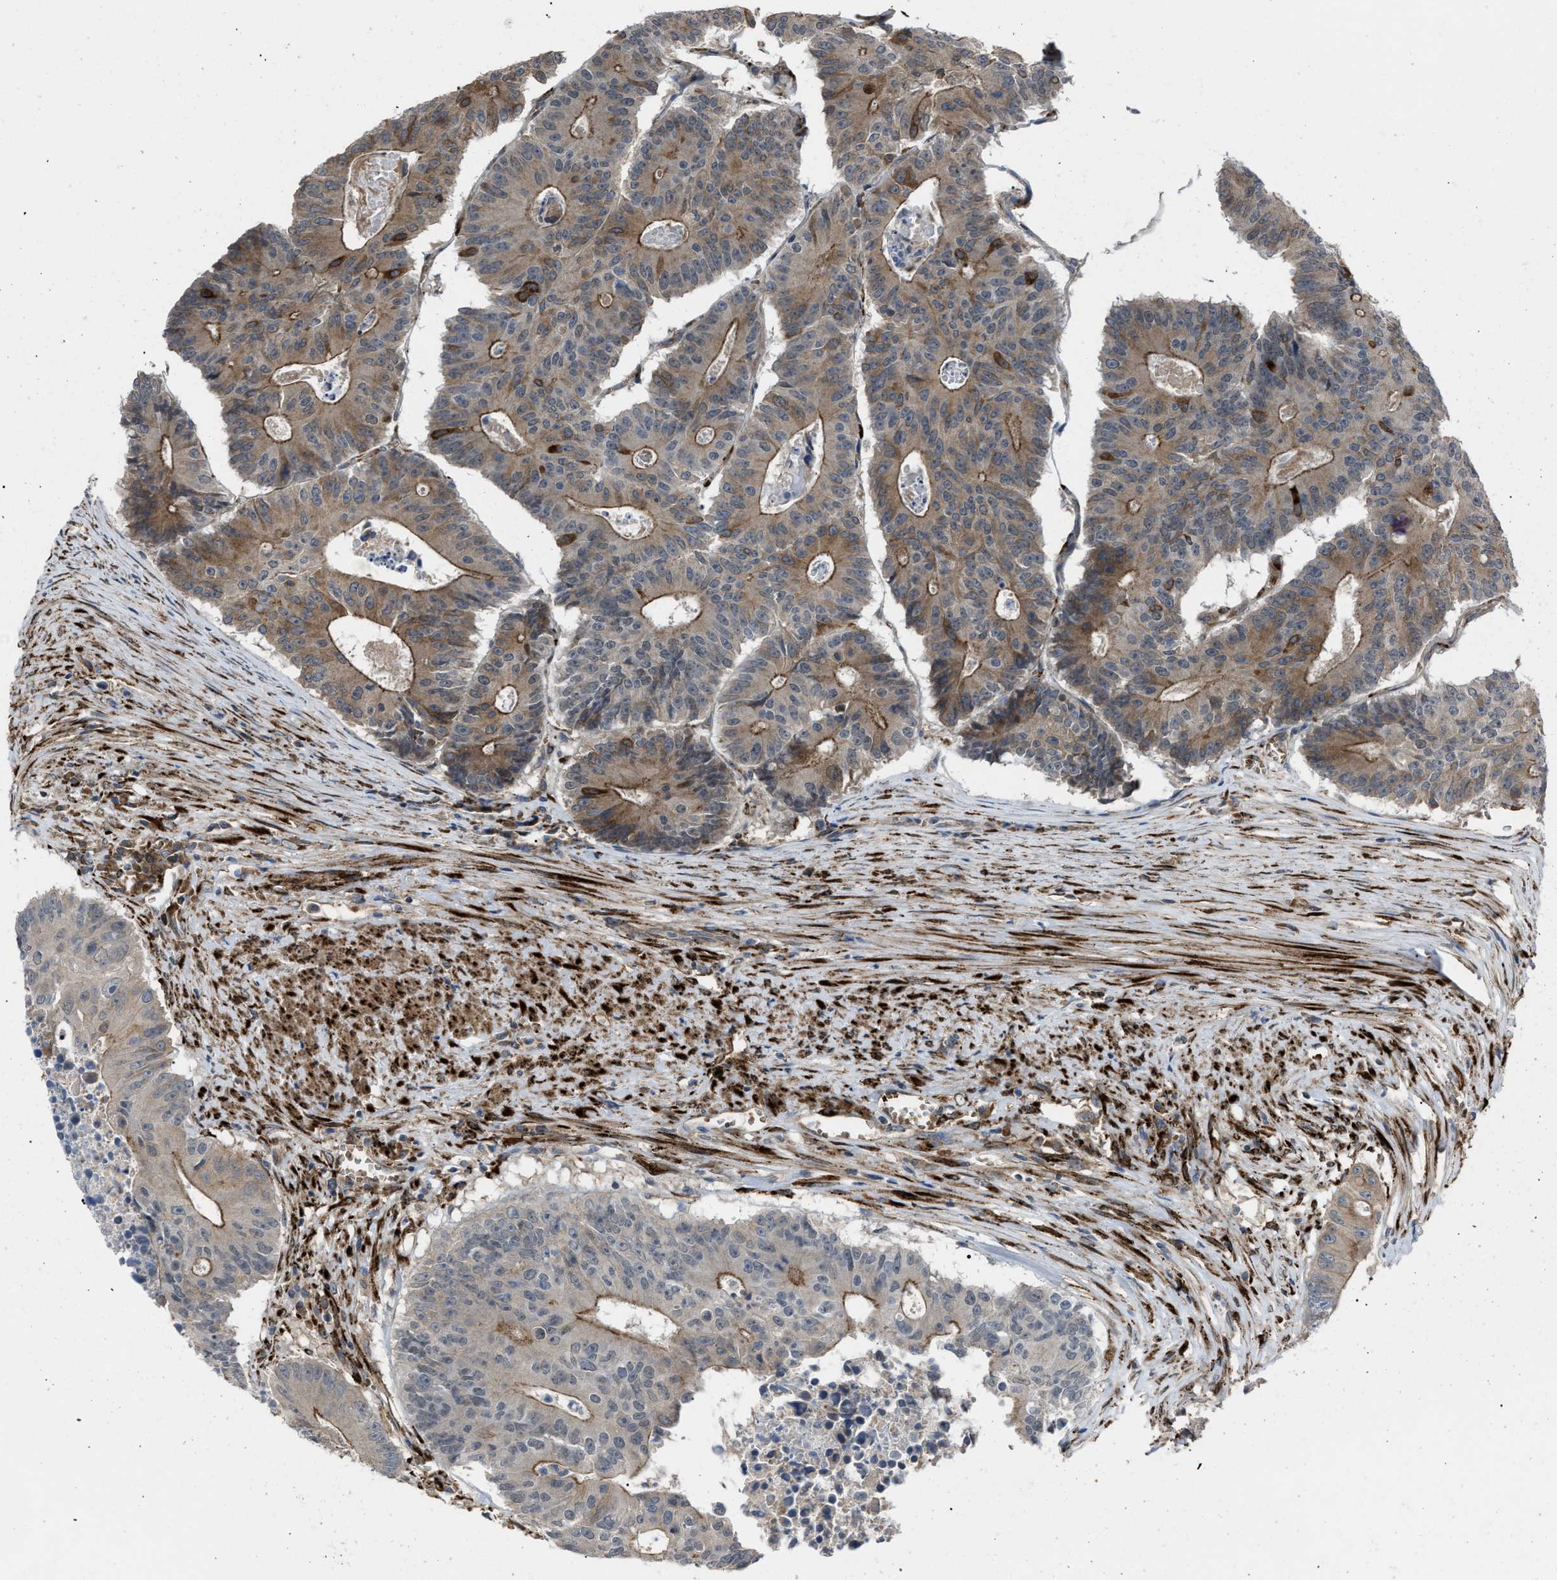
{"staining": {"intensity": "moderate", "quantity": ">75%", "location": "cytoplasmic/membranous"}, "tissue": "colorectal cancer", "cell_type": "Tumor cells", "image_type": "cancer", "snomed": [{"axis": "morphology", "description": "Adenocarcinoma, NOS"}, {"axis": "topography", "description": "Colon"}], "caption": "Immunohistochemical staining of colorectal cancer displays medium levels of moderate cytoplasmic/membranous protein staining in about >75% of tumor cells.", "gene": "SELENOM", "patient": {"sex": "male", "age": 87}}